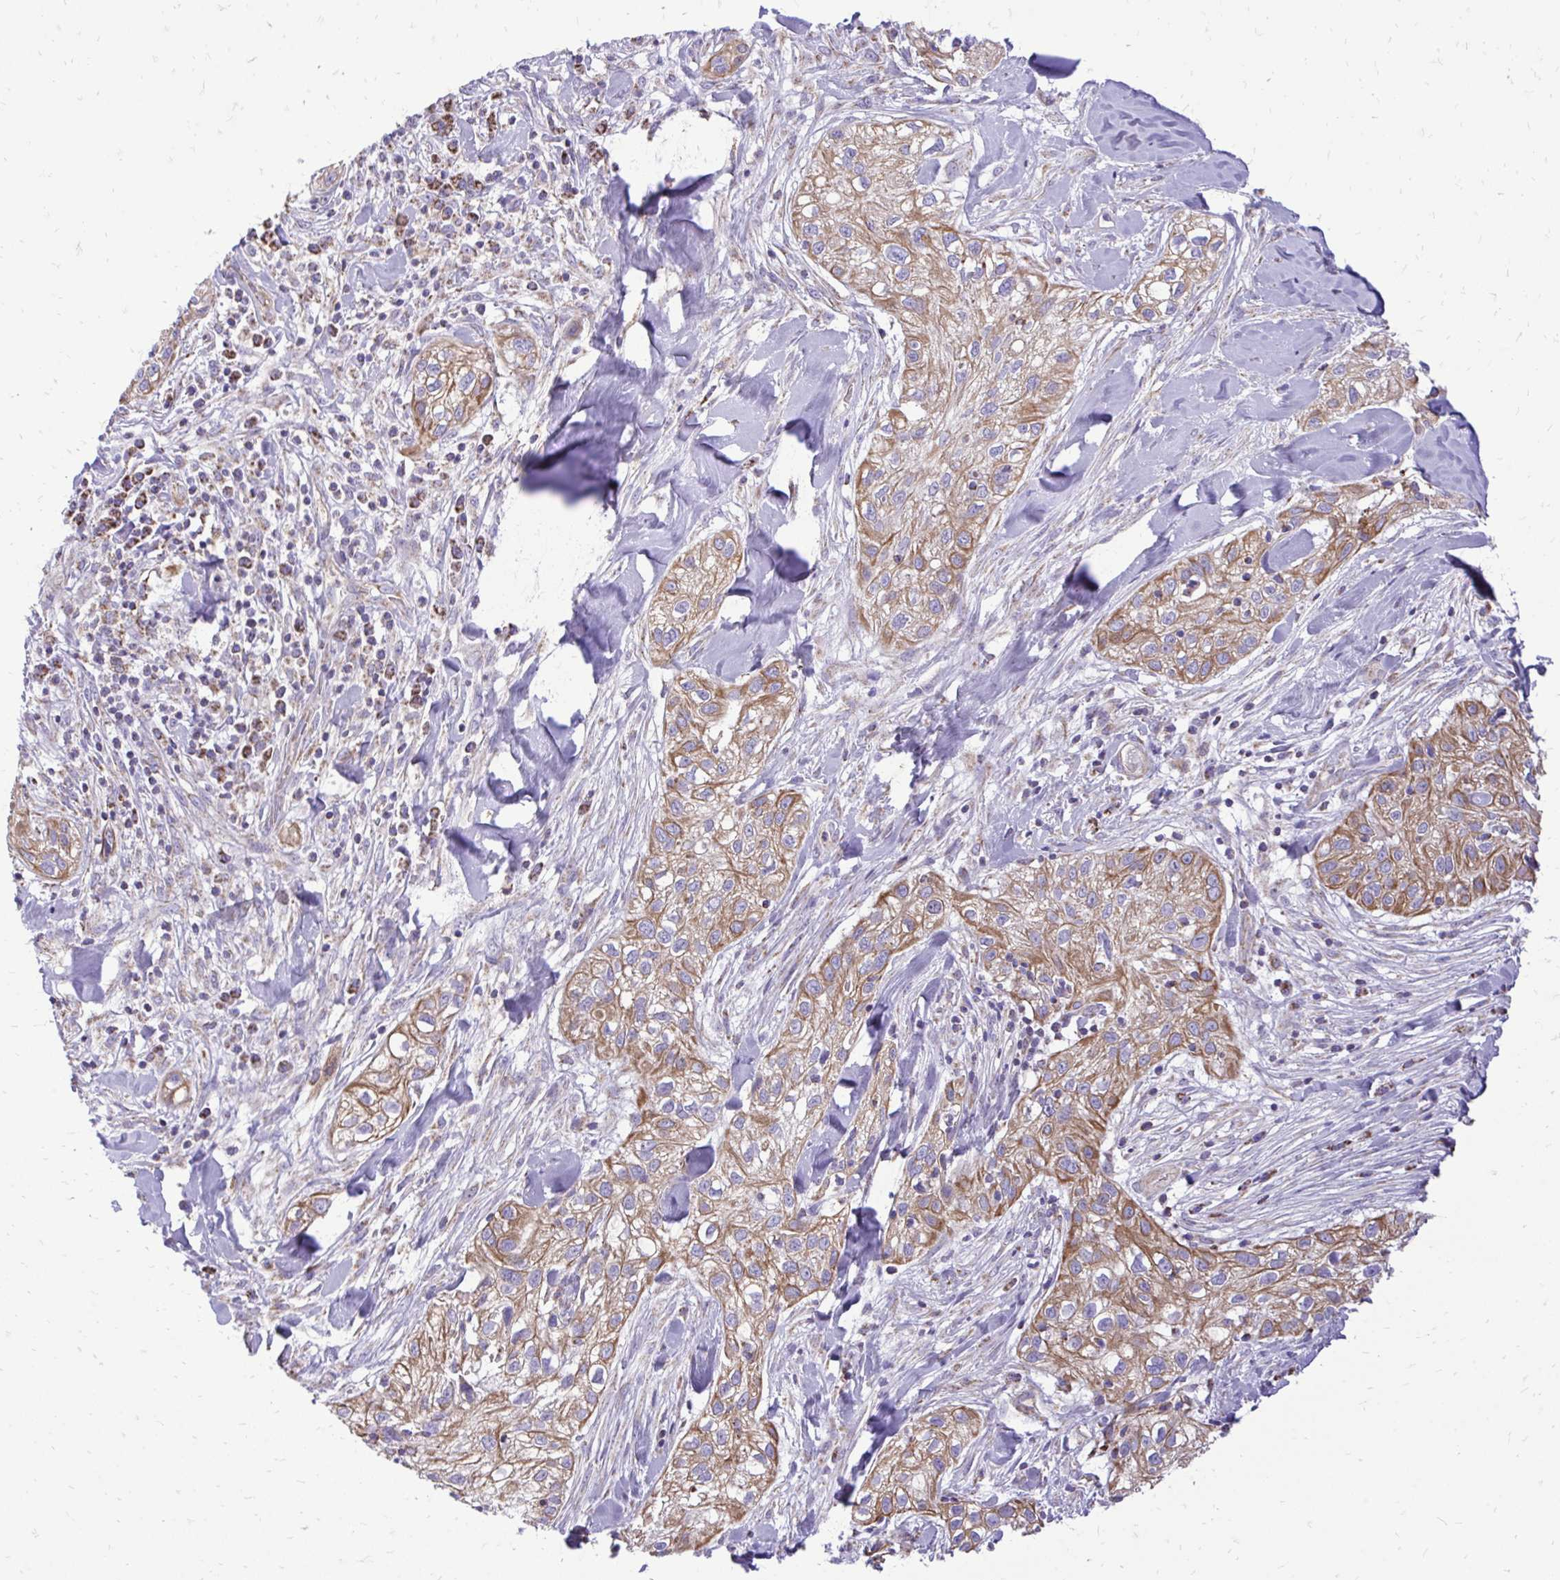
{"staining": {"intensity": "moderate", "quantity": "25%-75%", "location": "cytoplasmic/membranous"}, "tissue": "skin cancer", "cell_type": "Tumor cells", "image_type": "cancer", "snomed": [{"axis": "morphology", "description": "Squamous cell carcinoma, NOS"}, {"axis": "topography", "description": "Skin"}], "caption": "DAB immunohistochemical staining of human skin cancer (squamous cell carcinoma) exhibits moderate cytoplasmic/membranous protein expression in about 25%-75% of tumor cells.", "gene": "UBE2C", "patient": {"sex": "male", "age": 82}}